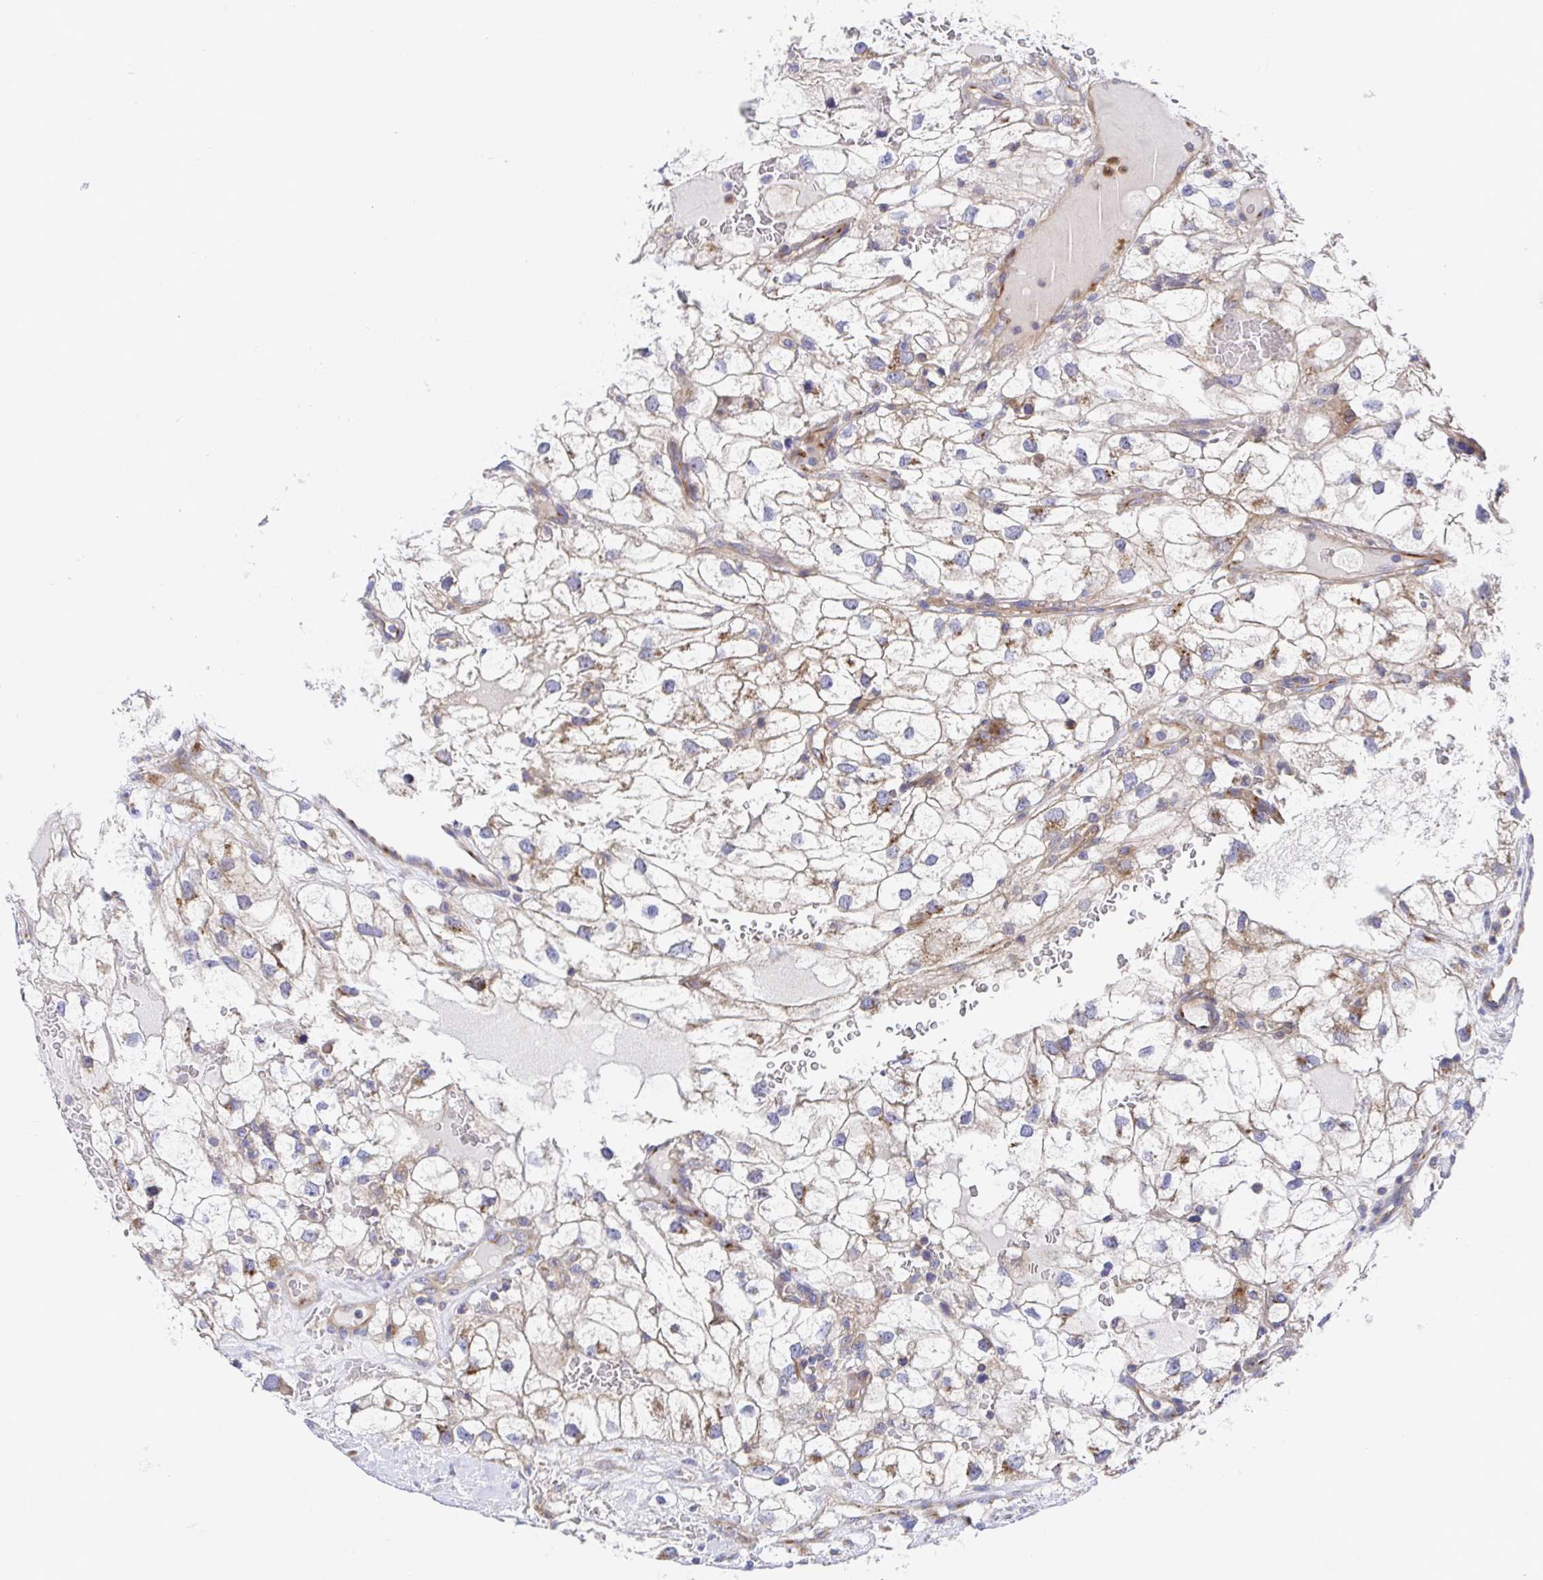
{"staining": {"intensity": "weak", "quantity": "25%-75%", "location": "cytoplasmic/membranous"}, "tissue": "renal cancer", "cell_type": "Tumor cells", "image_type": "cancer", "snomed": [{"axis": "morphology", "description": "Adenocarcinoma, NOS"}, {"axis": "topography", "description": "Kidney"}], "caption": "Immunohistochemistry micrograph of renal cancer (adenocarcinoma) stained for a protein (brown), which shows low levels of weak cytoplasmic/membranous positivity in approximately 25%-75% of tumor cells.", "gene": "GOLGA1", "patient": {"sex": "male", "age": 59}}